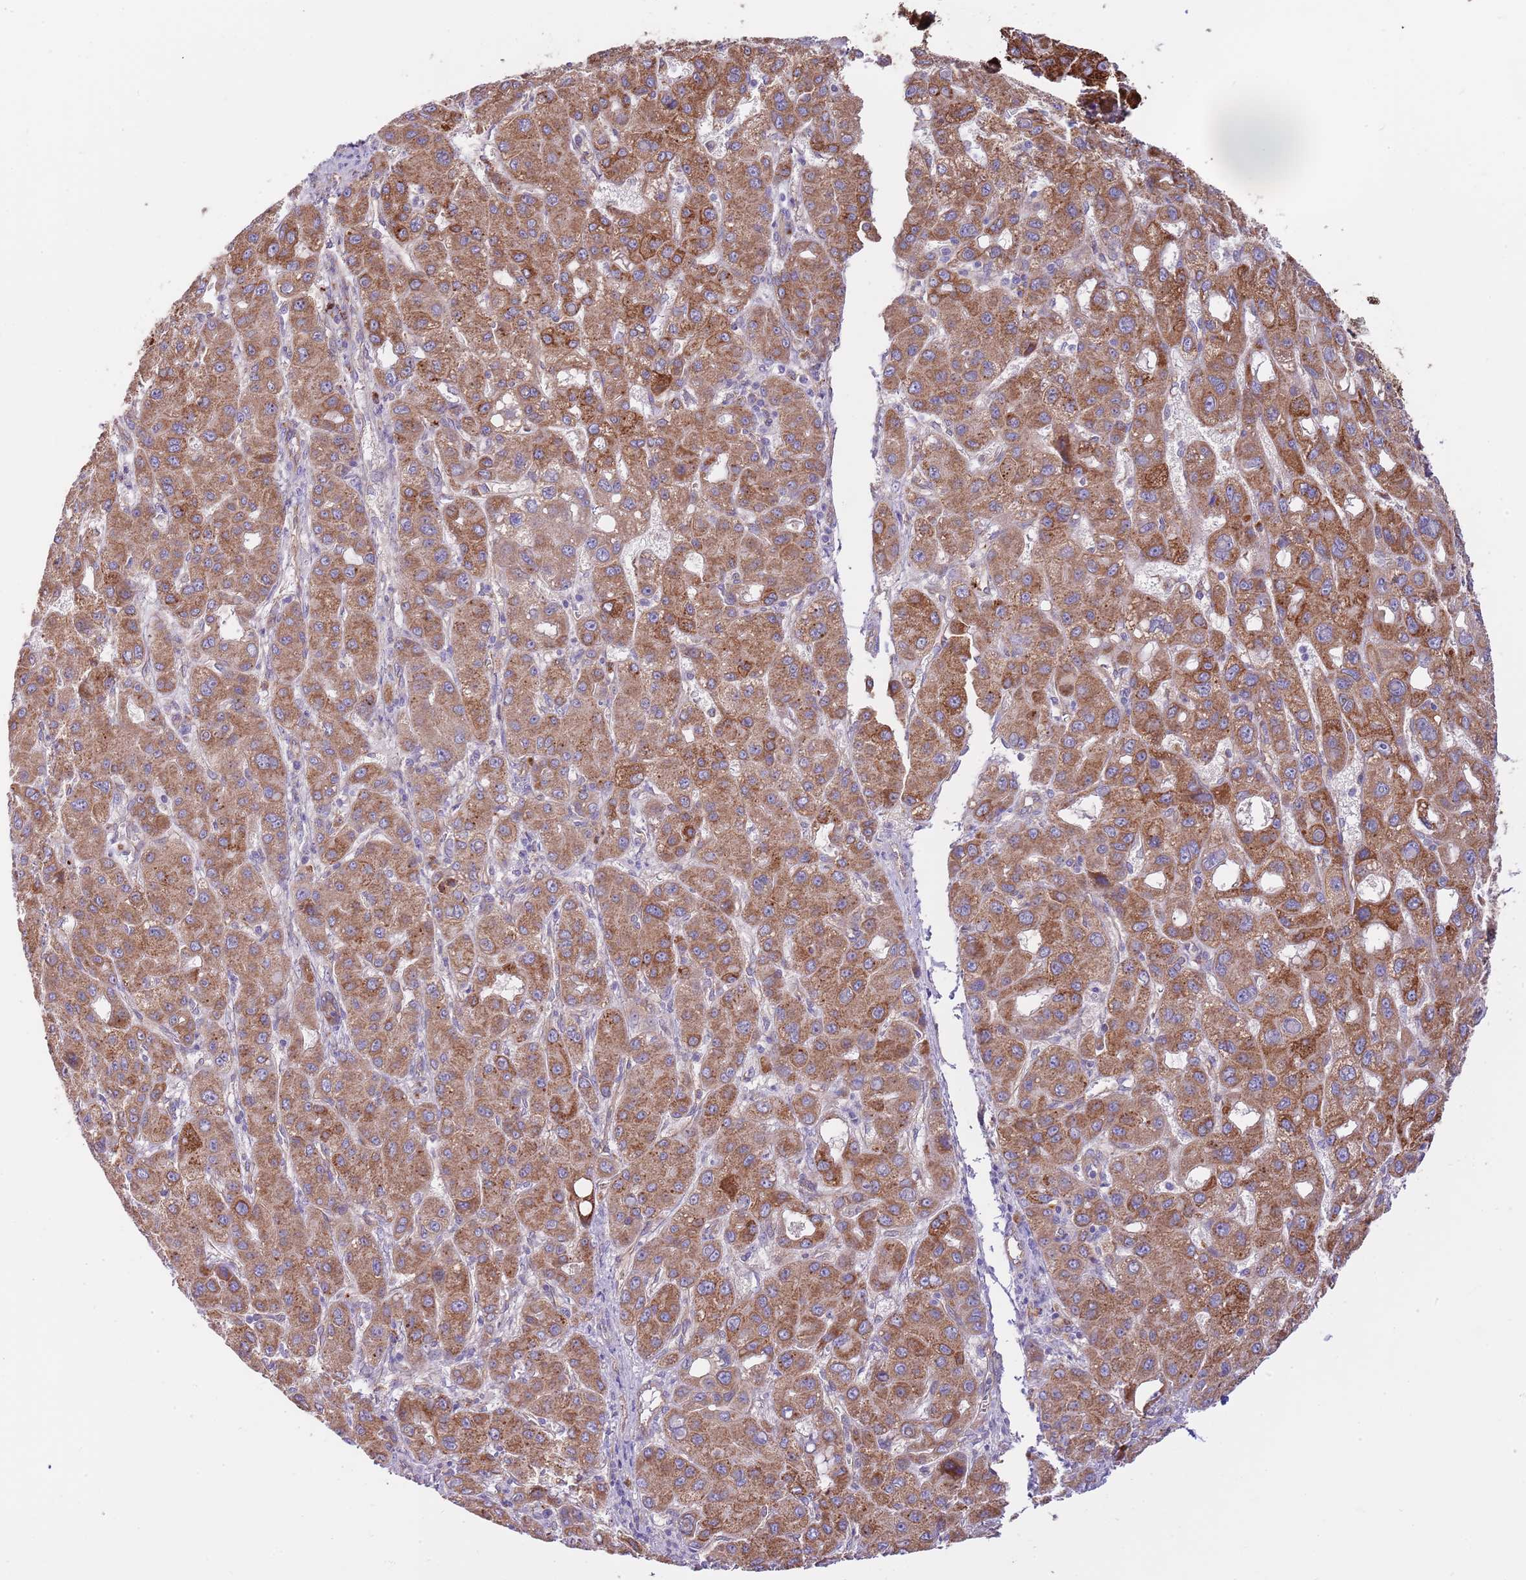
{"staining": {"intensity": "moderate", "quantity": ">75%", "location": "cytoplasmic/membranous"}, "tissue": "liver cancer", "cell_type": "Tumor cells", "image_type": "cancer", "snomed": [{"axis": "morphology", "description": "Carcinoma, Hepatocellular, NOS"}, {"axis": "topography", "description": "Liver"}], "caption": "Human liver hepatocellular carcinoma stained with a brown dye reveals moderate cytoplasmic/membranous positive expression in approximately >75% of tumor cells.", "gene": "DOCK6", "patient": {"sex": "male", "age": 55}}